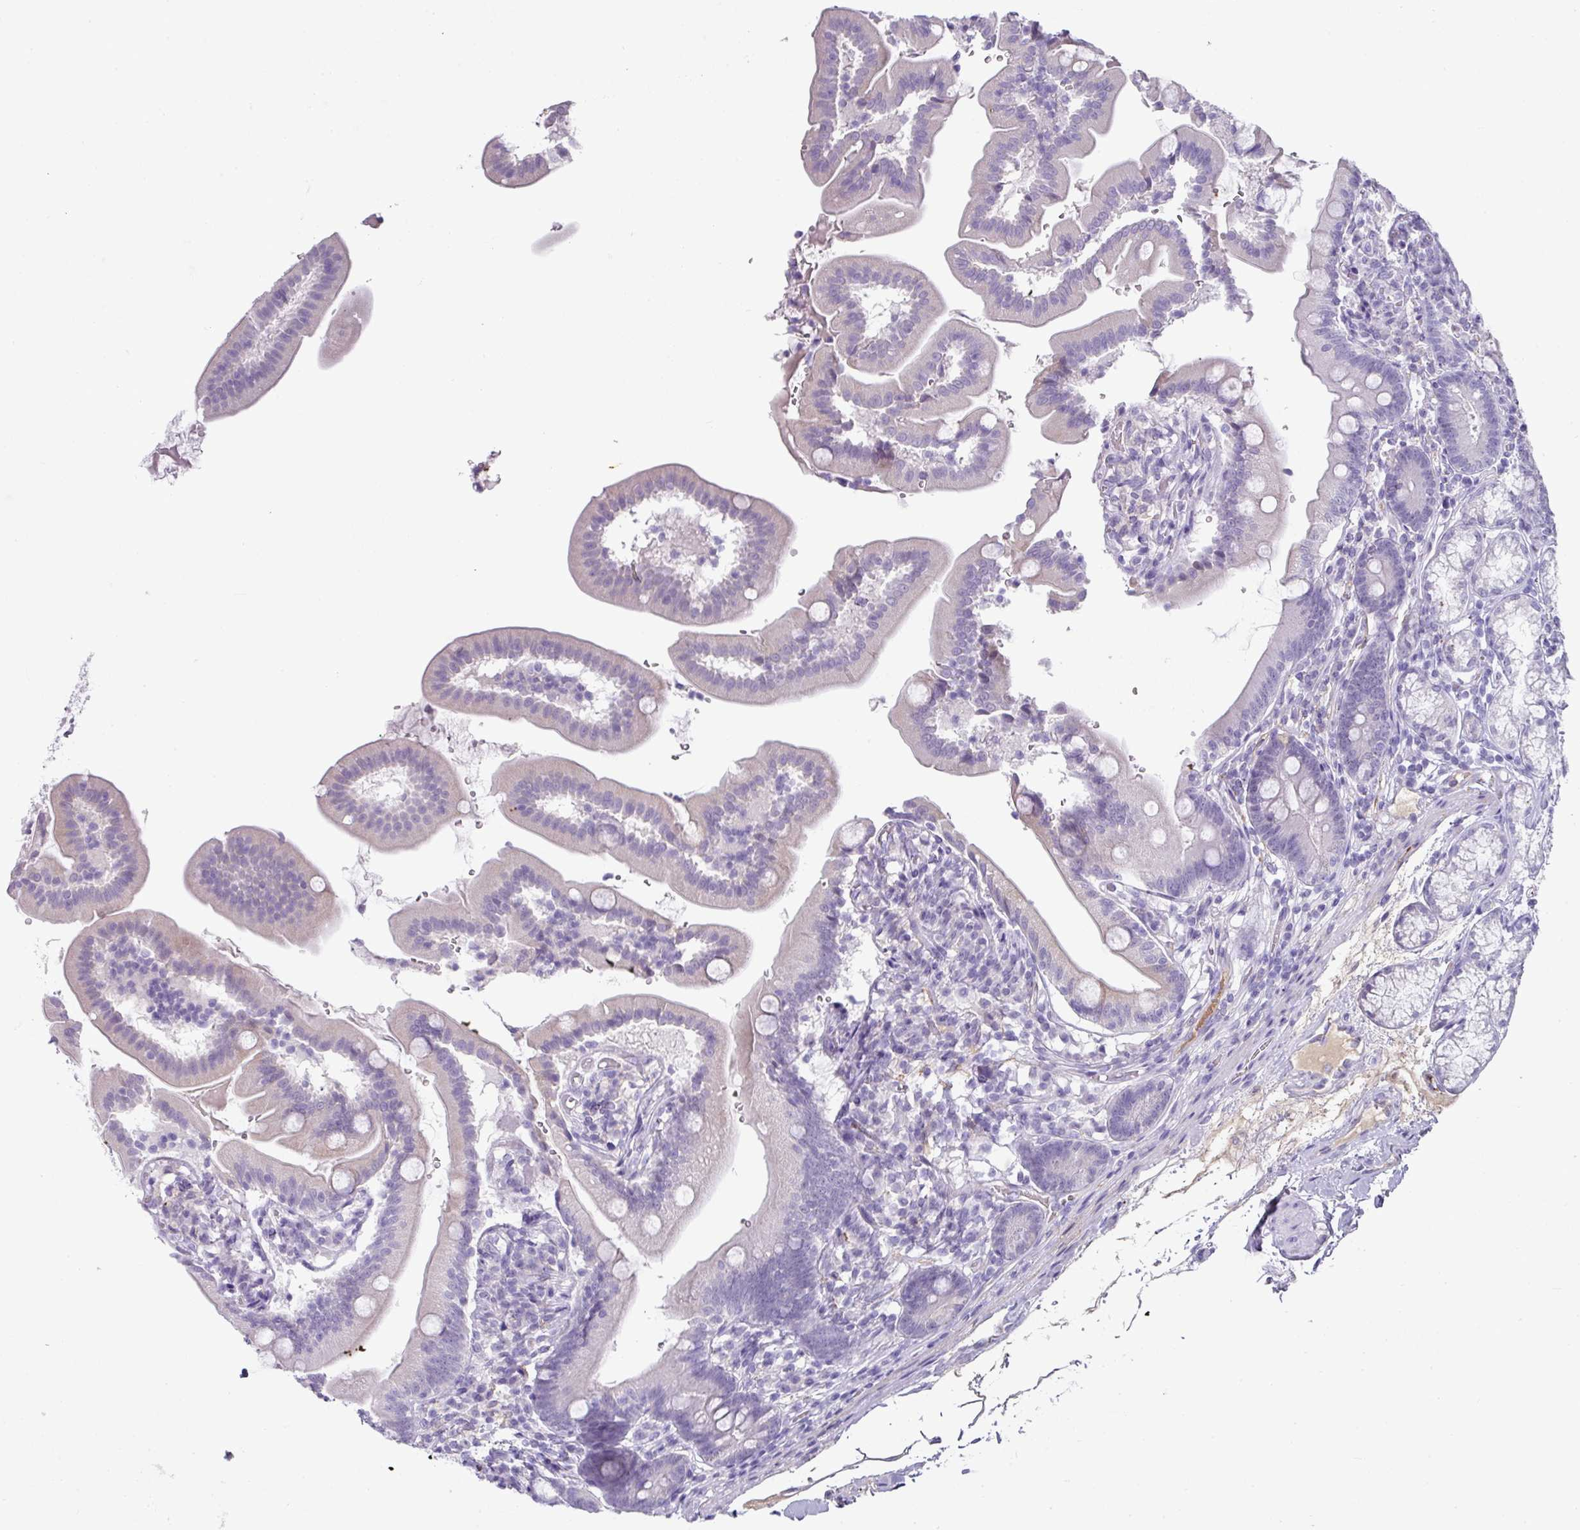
{"staining": {"intensity": "negative", "quantity": "none", "location": "none"}, "tissue": "duodenum", "cell_type": "Glandular cells", "image_type": "normal", "snomed": [{"axis": "morphology", "description": "Normal tissue, NOS"}, {"axis": "topography", "description": "Duodenum"}], "caption": "Normal duodenum was stained to show a protein in brown. There is no significant positivity in glandular cells. (DAB immunohistochemistry (IHC) with hematoxylin counter stain).", "gene": "FGF17", "patient": {"sex": "female", "age": 67}}